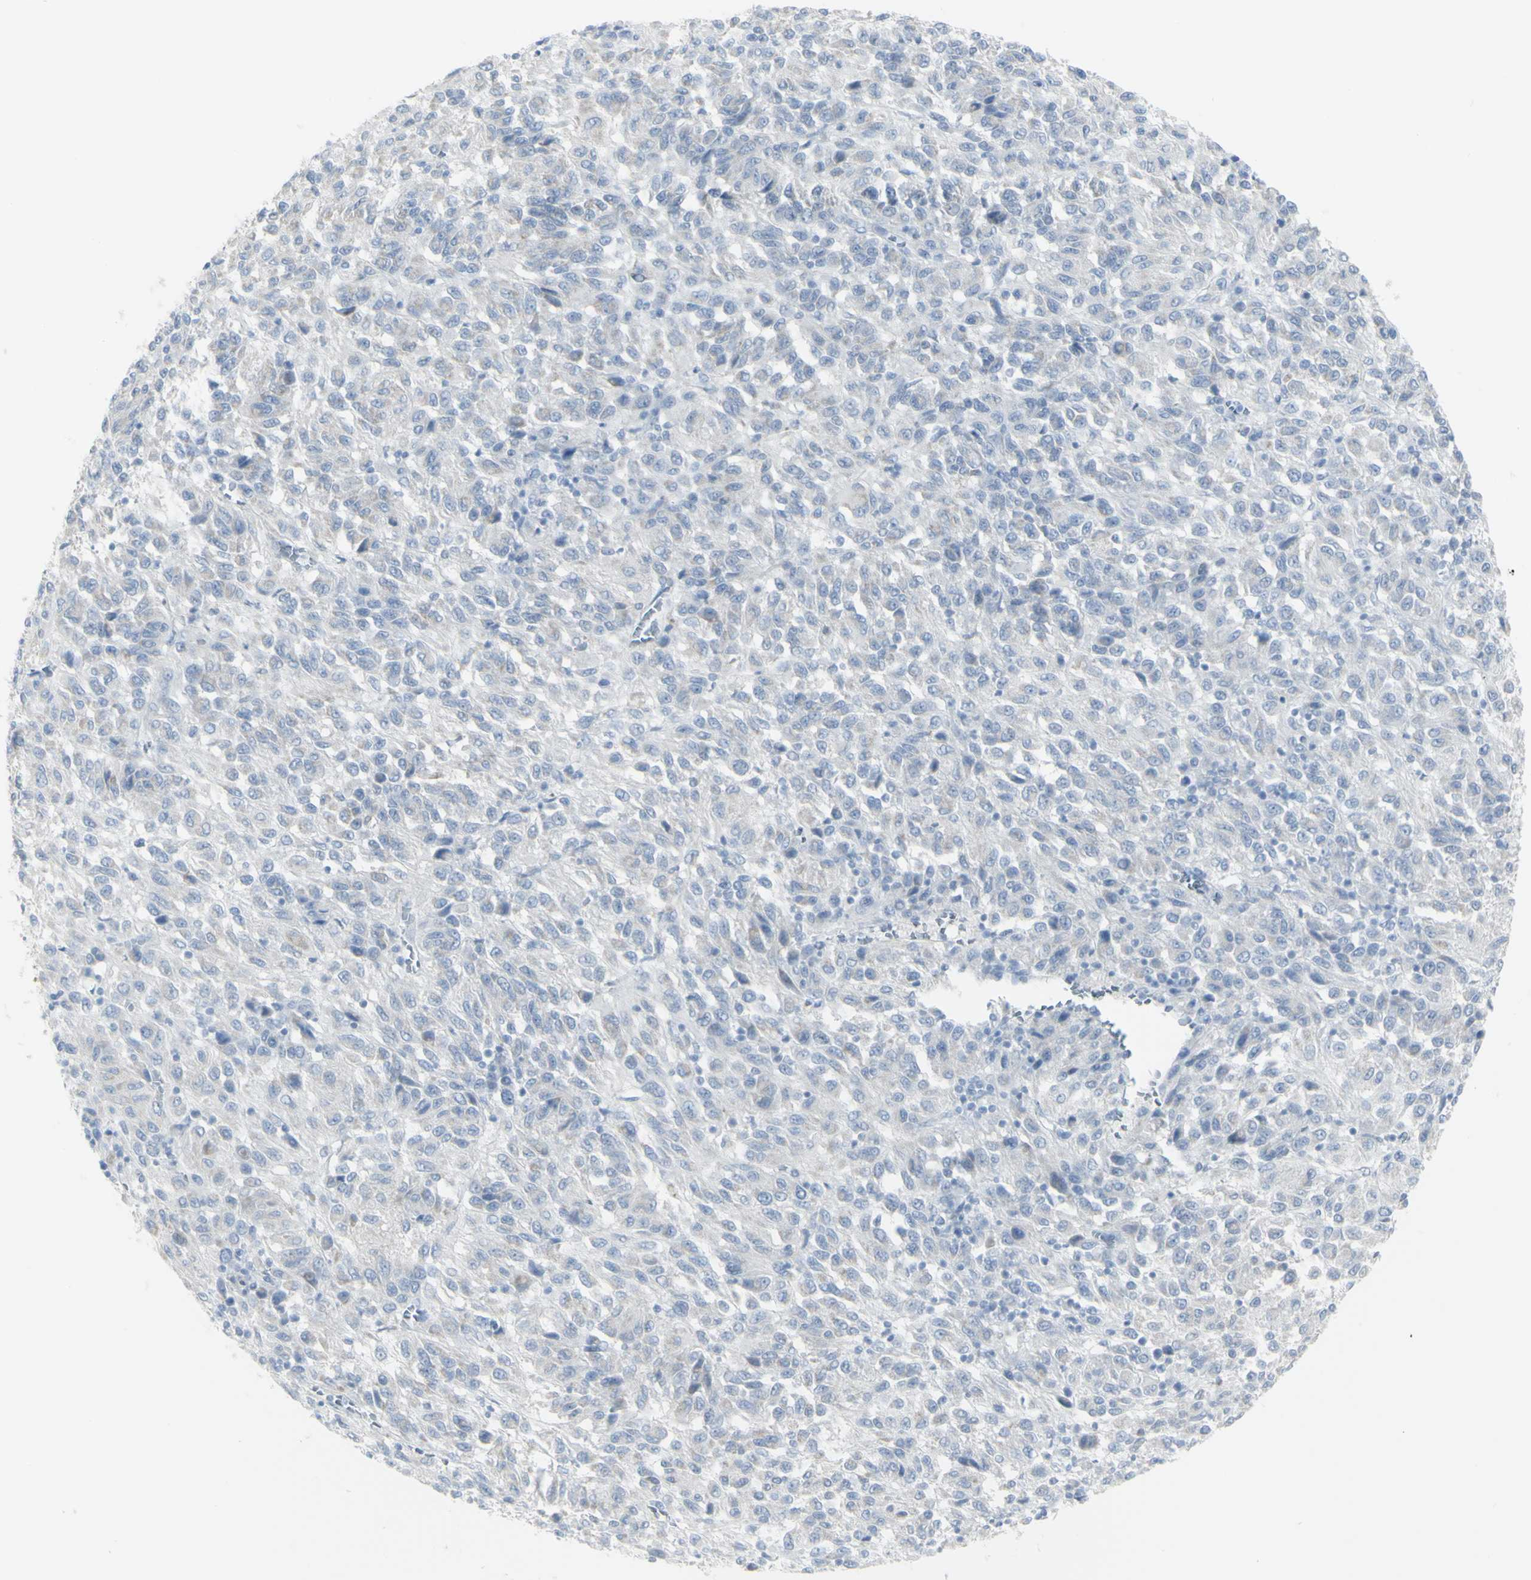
{"staining": {"intensity": "negative", "quantity": "none", "location": "none"}, "tissue": "melanoma", "cell_type": "Tumor cells", "image_type": "cancer", "snomed": [{"axis": "morphology", "description": "Malignant melanoma, Metastatic site"}, {"axis": "topography", "description": "Lung"}], "caption": "Malignant melanoma (metastatic site) stained for a protein using IHC exhibits no staining tumor cells.", "gene": "ENSG00000198211", "patient": {"sex": "male", "age": 64}}